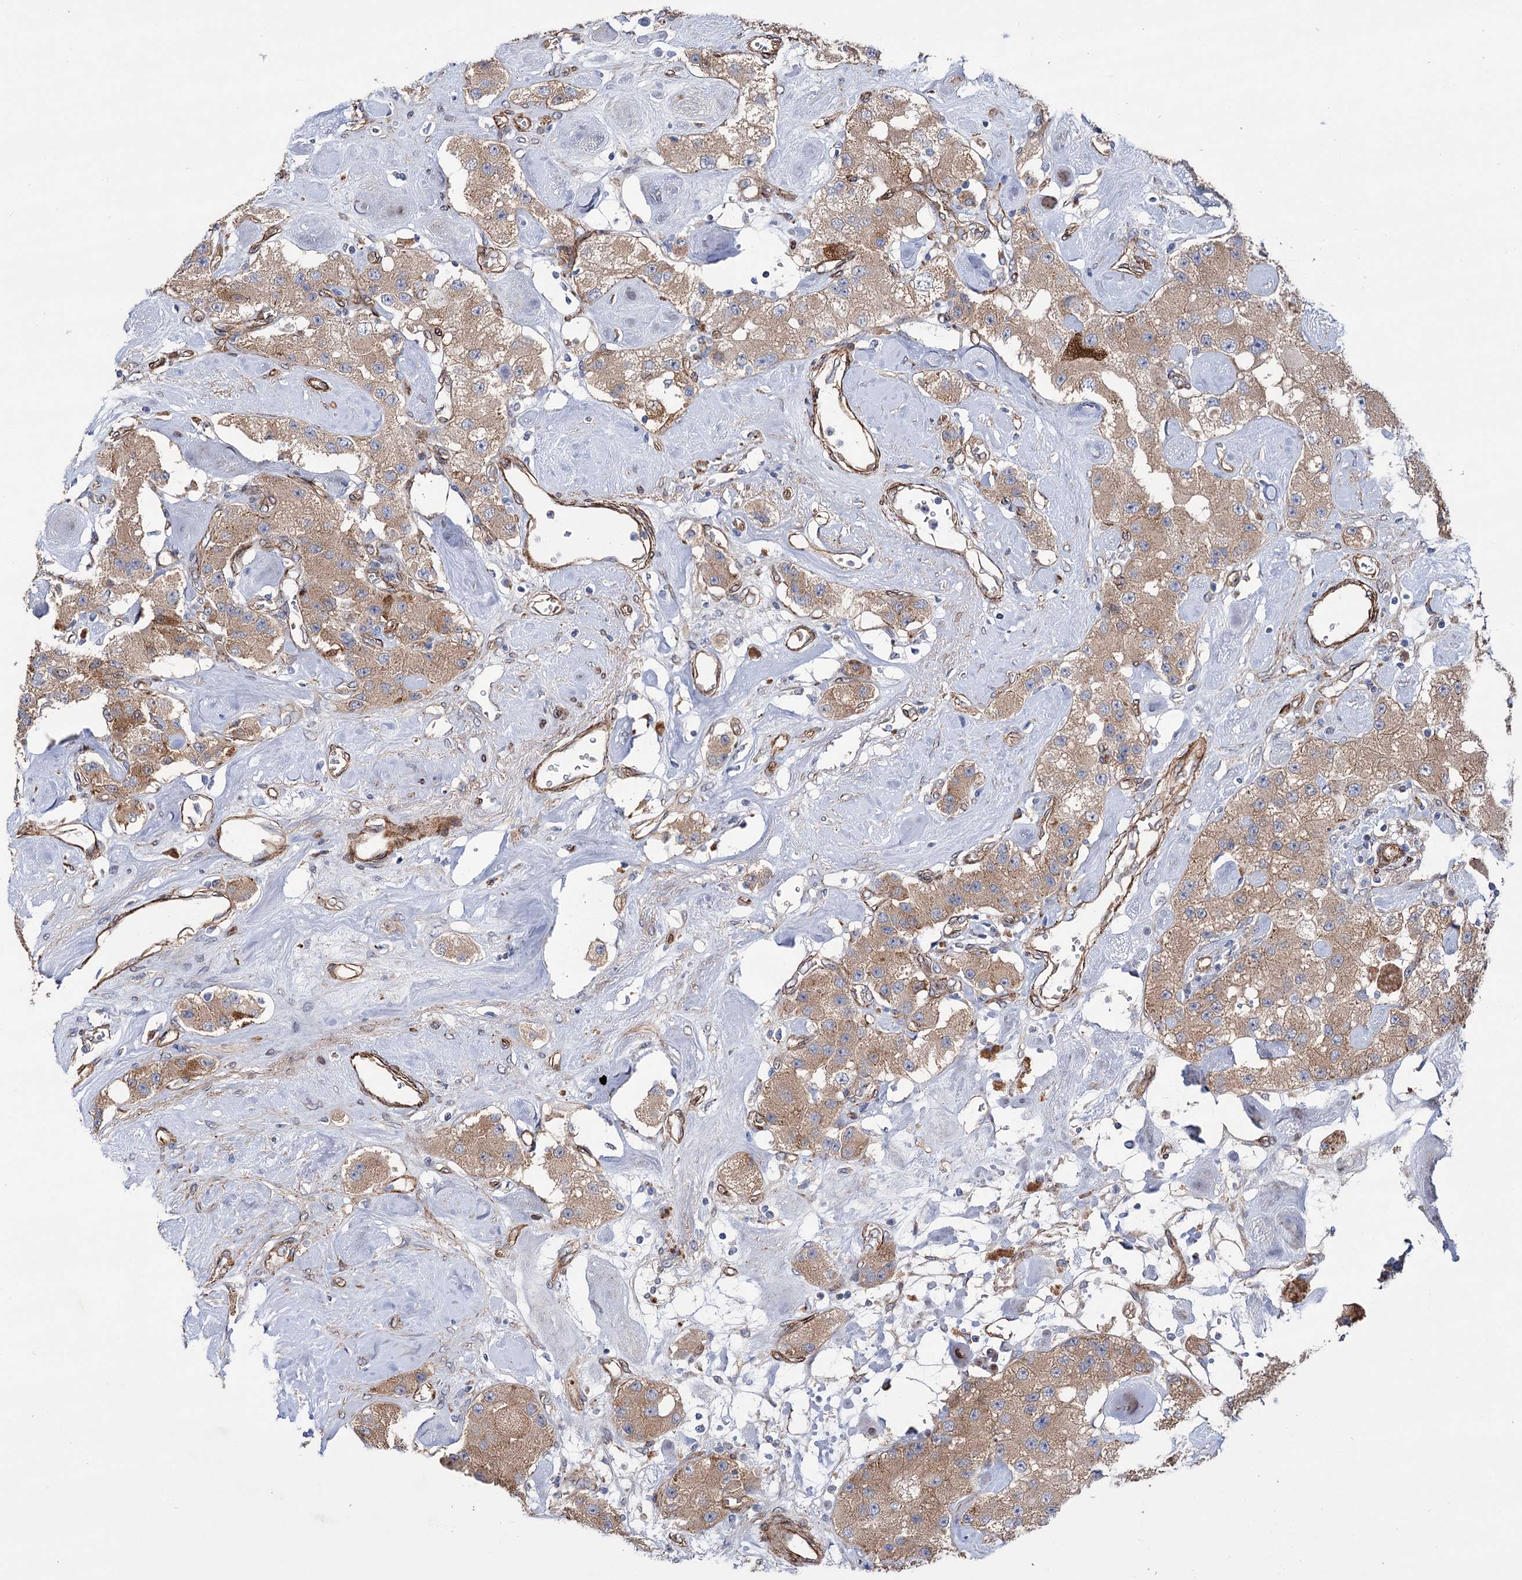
{"staining": {"intensity": "moderate", "quantity": ">75%", "location": "cytoplasmic/membranous"}, "tissue": "carcinoid", "cell_type": "Tumor cells", "image_type": "cancer", "snomed": [{"axis": "morphology", "description": "Carcinoid, malignant, NOS"}, {"axis": "topography", "description": "Pancreas"}], "caption": "Immunohistochemical staining of carcinoid exhibits medium levels of moderate cytoplasmic/membranous expression in about >75% of tumor cells. (IHC, brightfield microscopy, high magnification).", "gene": "SPATS2", "patient": {"sex": "male", "age": 41}}